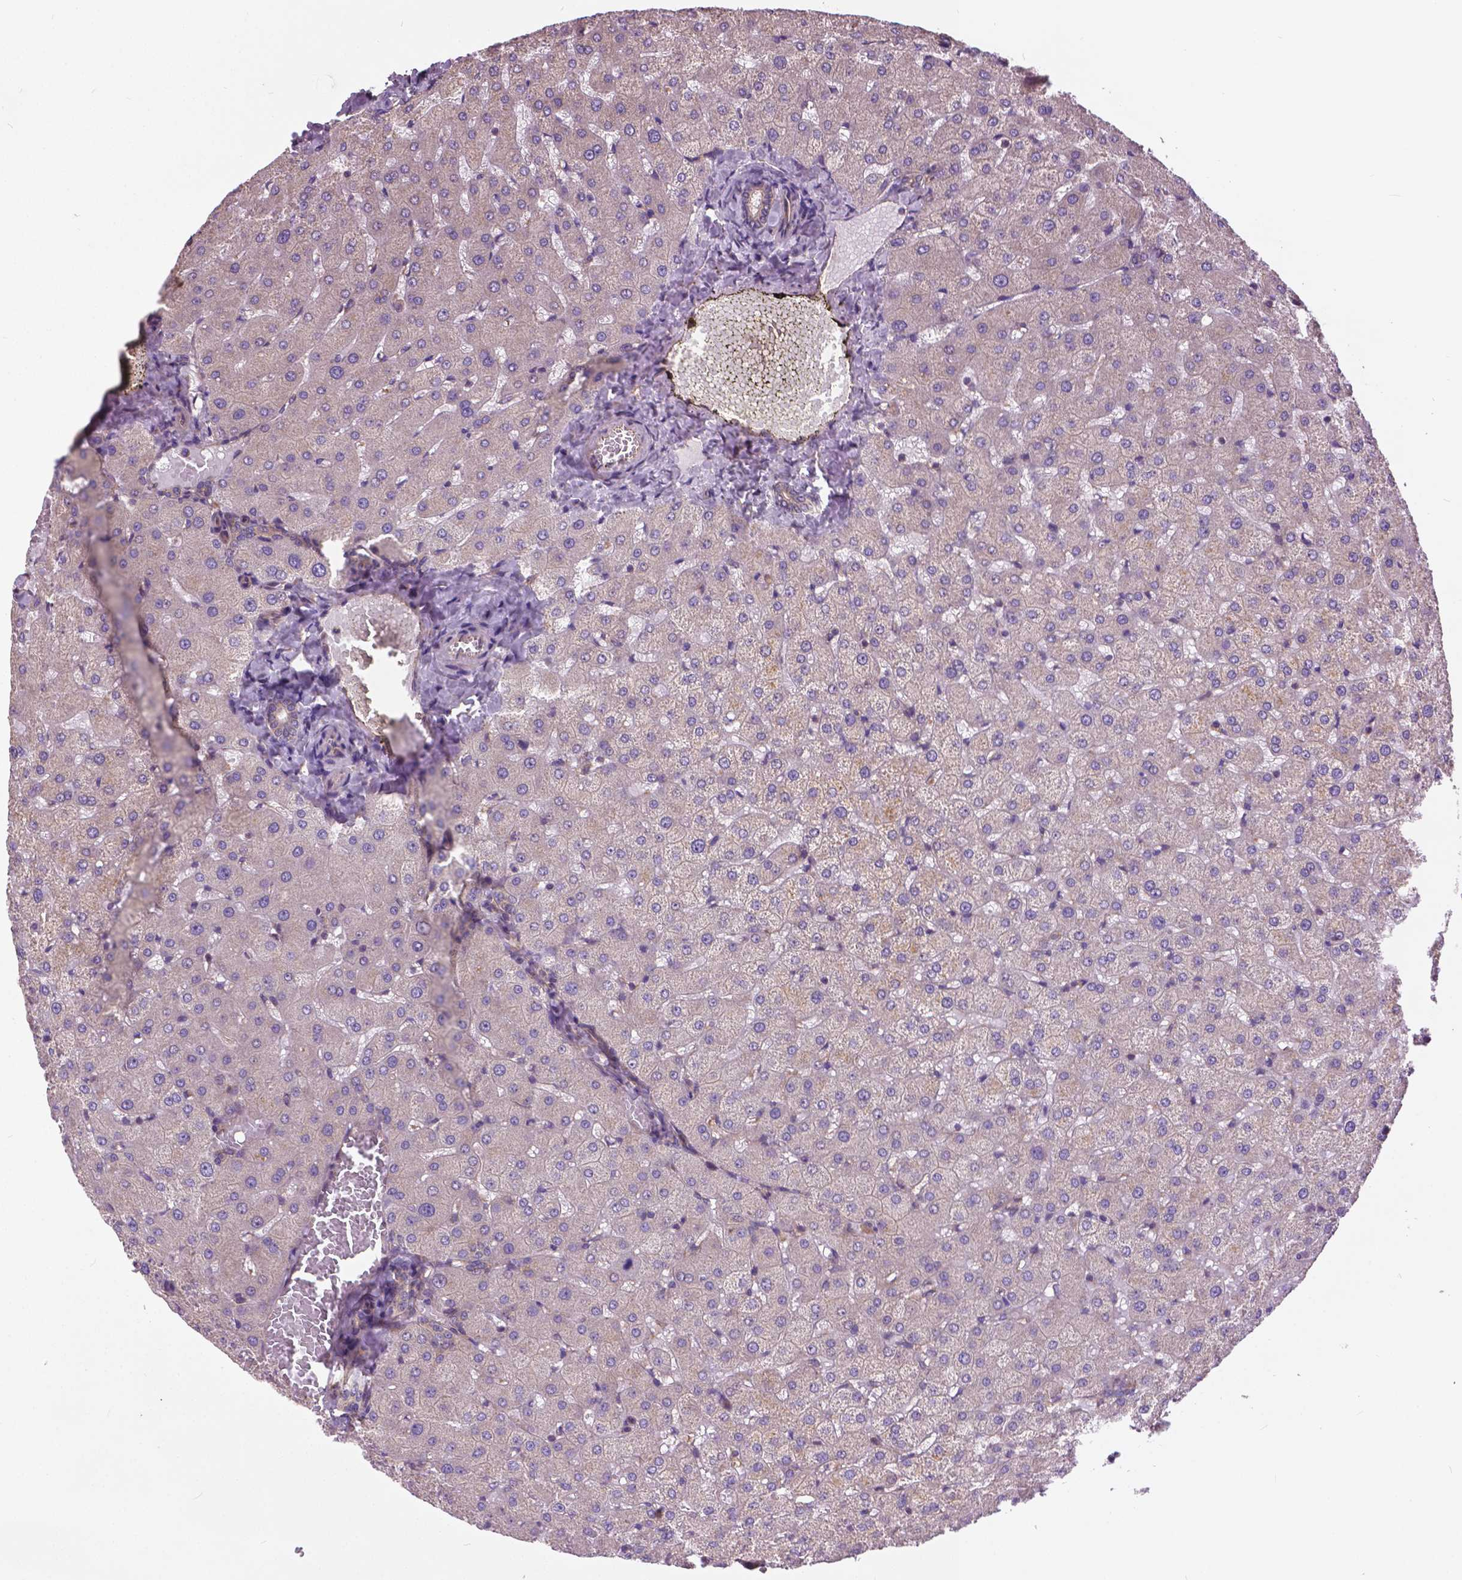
{"staining": {"intensity": "negative", "quantity": "none", "location": "none"}, "tissue": "liver", "cell_type": "Cholangiocytes", "image_type": "normal", "snomed": [{"axis": "morphology", "description": "Normal tissue, NOS"}, {"axis": "topography", "description": "Liver"}], "caption": "Immunohistochemistry histopathology image of normal liver: human liver stained with DAB exhibits no significant protein staining in cholangiocytes.", "gene": "MZT1", "patient": {"sex": "female", "age": 50}}